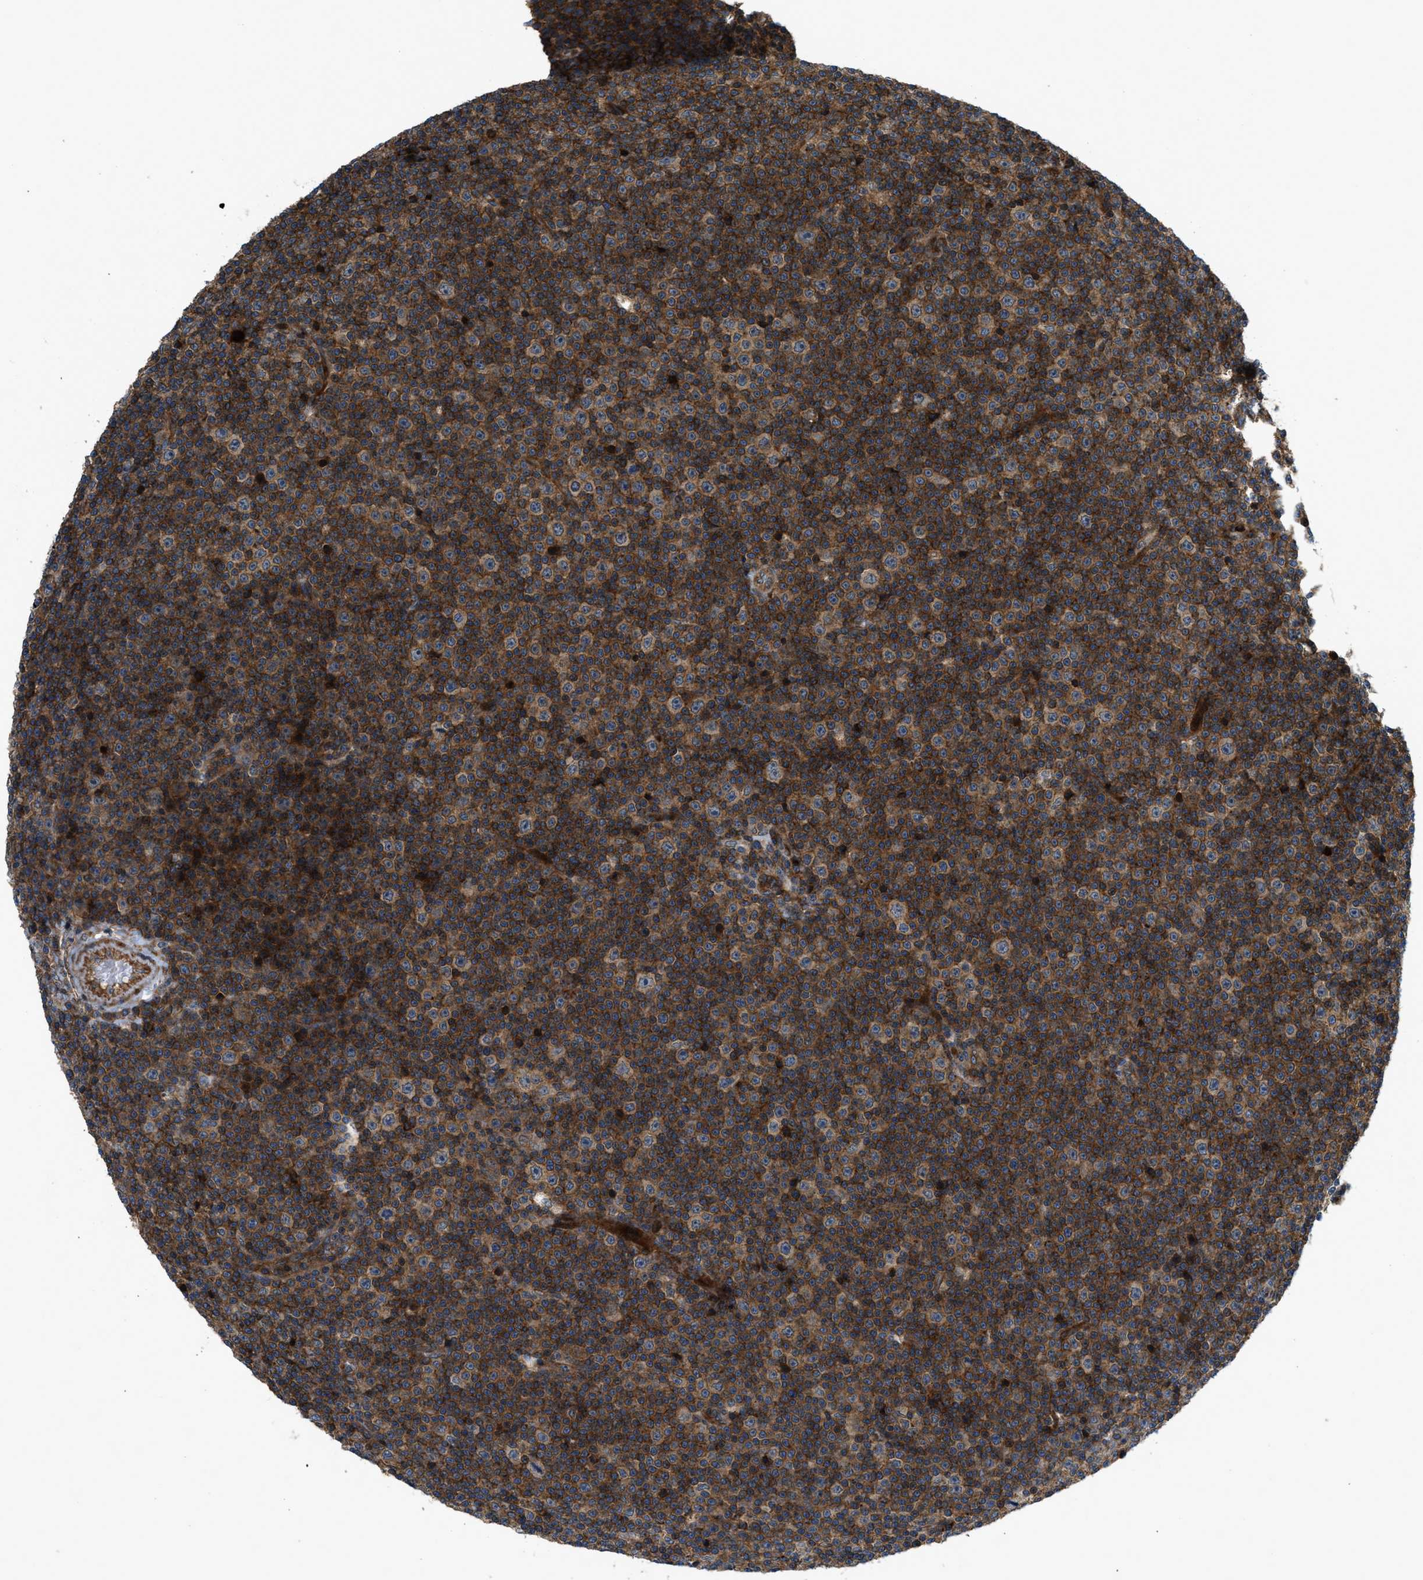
{"staining": {"intensity": "moderate", "quantity": ">75%", "location": "cytoplasmic/membranous"}, "tissue": "lymphoma", "cell_type": "Tumor cells", "image_type": "cancer", "snomed": [{"axis": "morphology", "description": "Malignant lymphoma, non-Hodgkin's type, Low grade"}, {"axis": "topography", "description": "Lymph node"}], "caption": "DAB immunohistochemical staining of lymphoma displays moderate cytoplasmic/membranous protein expression in about >75% of tumor cells. (DAB (3,3'-diaminobenzidine) IHC, brown staining for protein, blue staining for nuclei).", "gene": "CNNM3", "patient": {"sex": "female", "age": 67}}